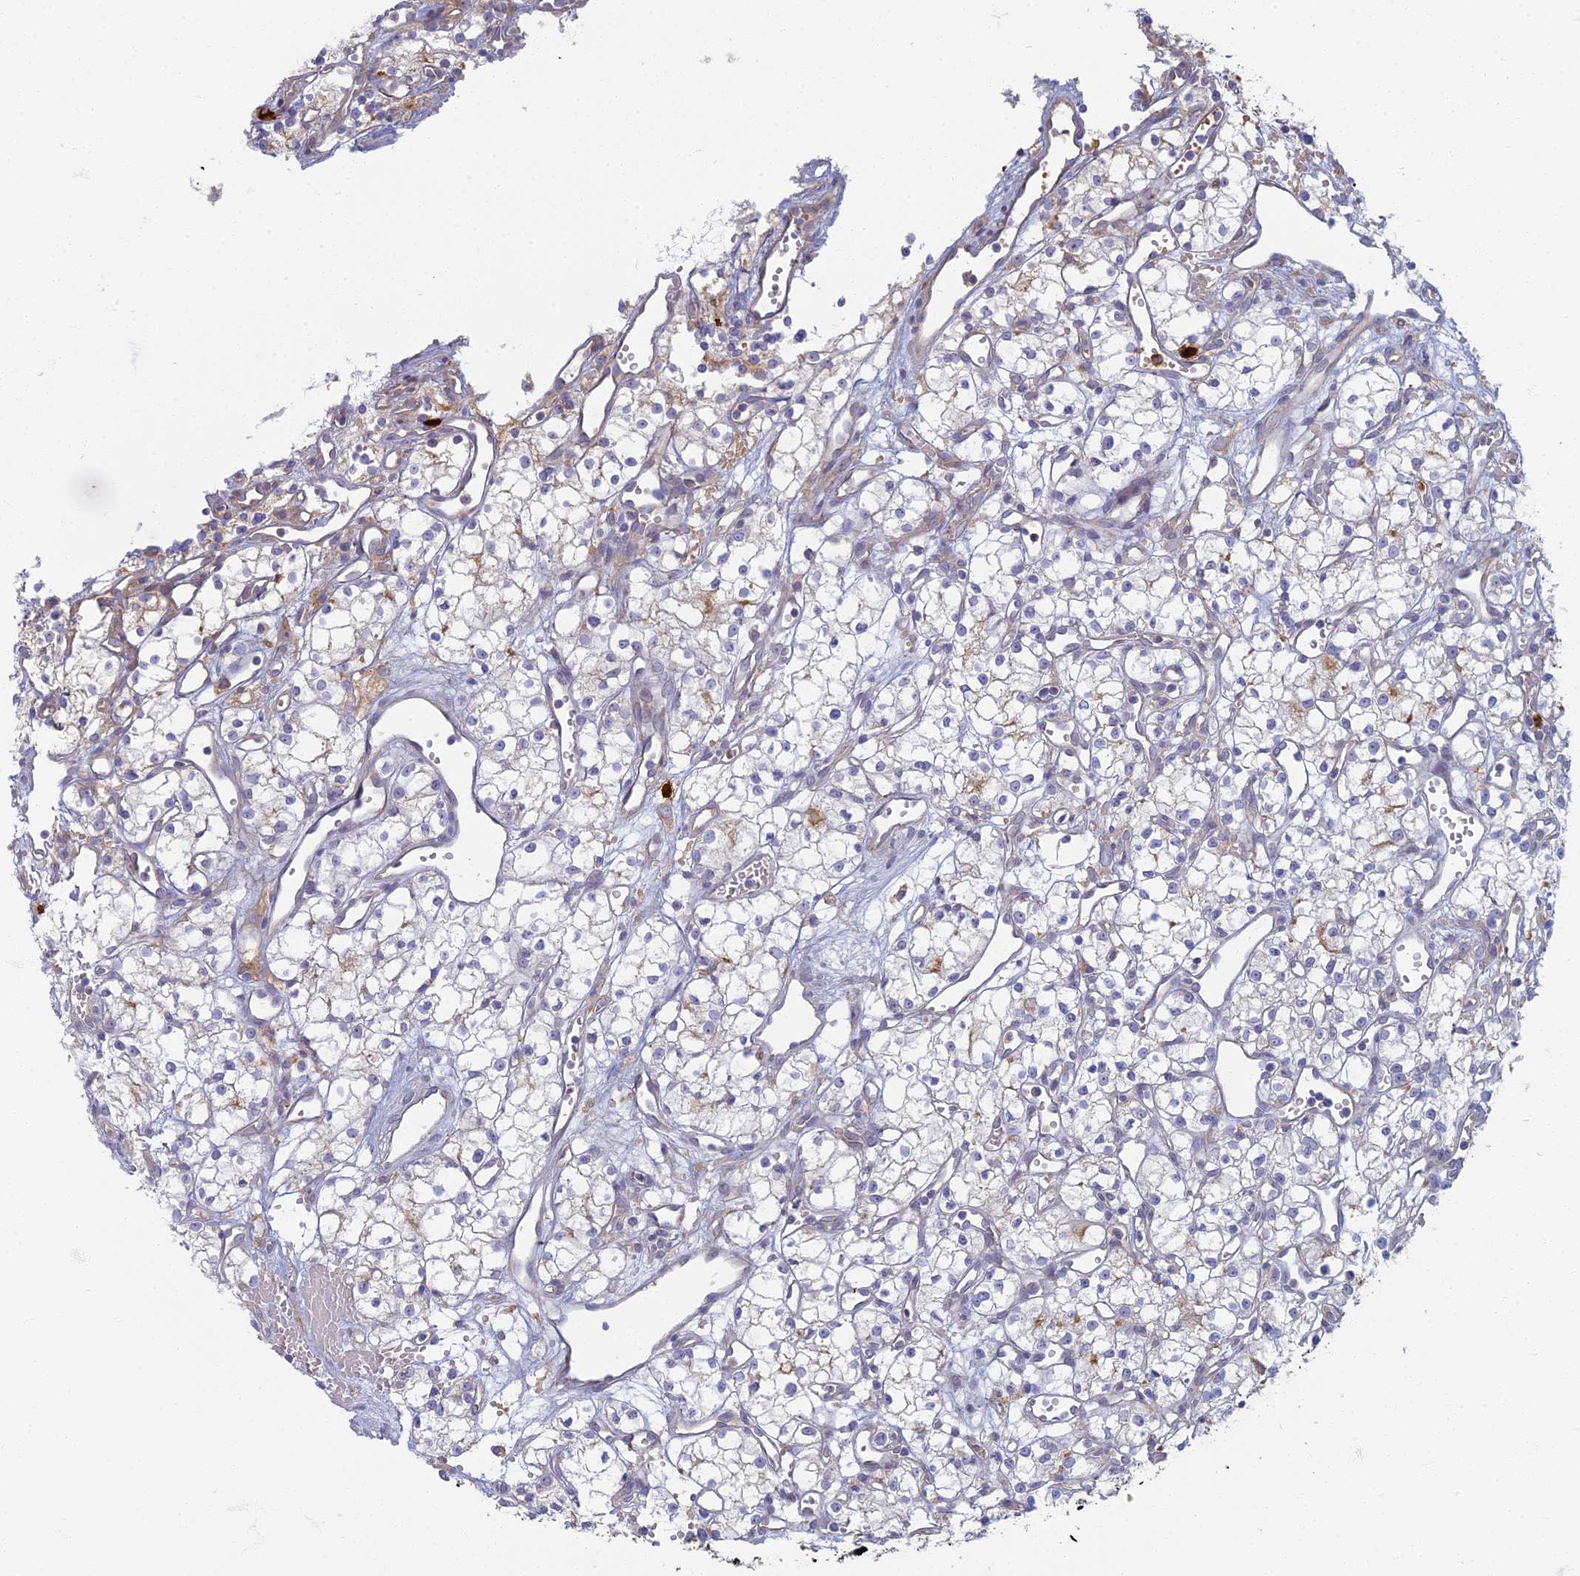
{"staining": {"intensity": "moderate", "quantity": "<25%", "location": "cytoplasmic/membranous"}, "tissue": "renal cancer", "cell_type": "Tumor cells", "image_type": "cancer", "snomed": [{"axis": "morphology", "description": "Adenocarcinoma, NOS"}, {"axis": "topography", "description": "Kidney"}], "caption": "Renal cancer (adenocarcinoma) stained for a protein (brown) reveals moderate cytoplasmic/membranous positive staining in about <25% of tumor cells.", "gene": "PROX2", "patient": {"sex": "male", "age": 59}}